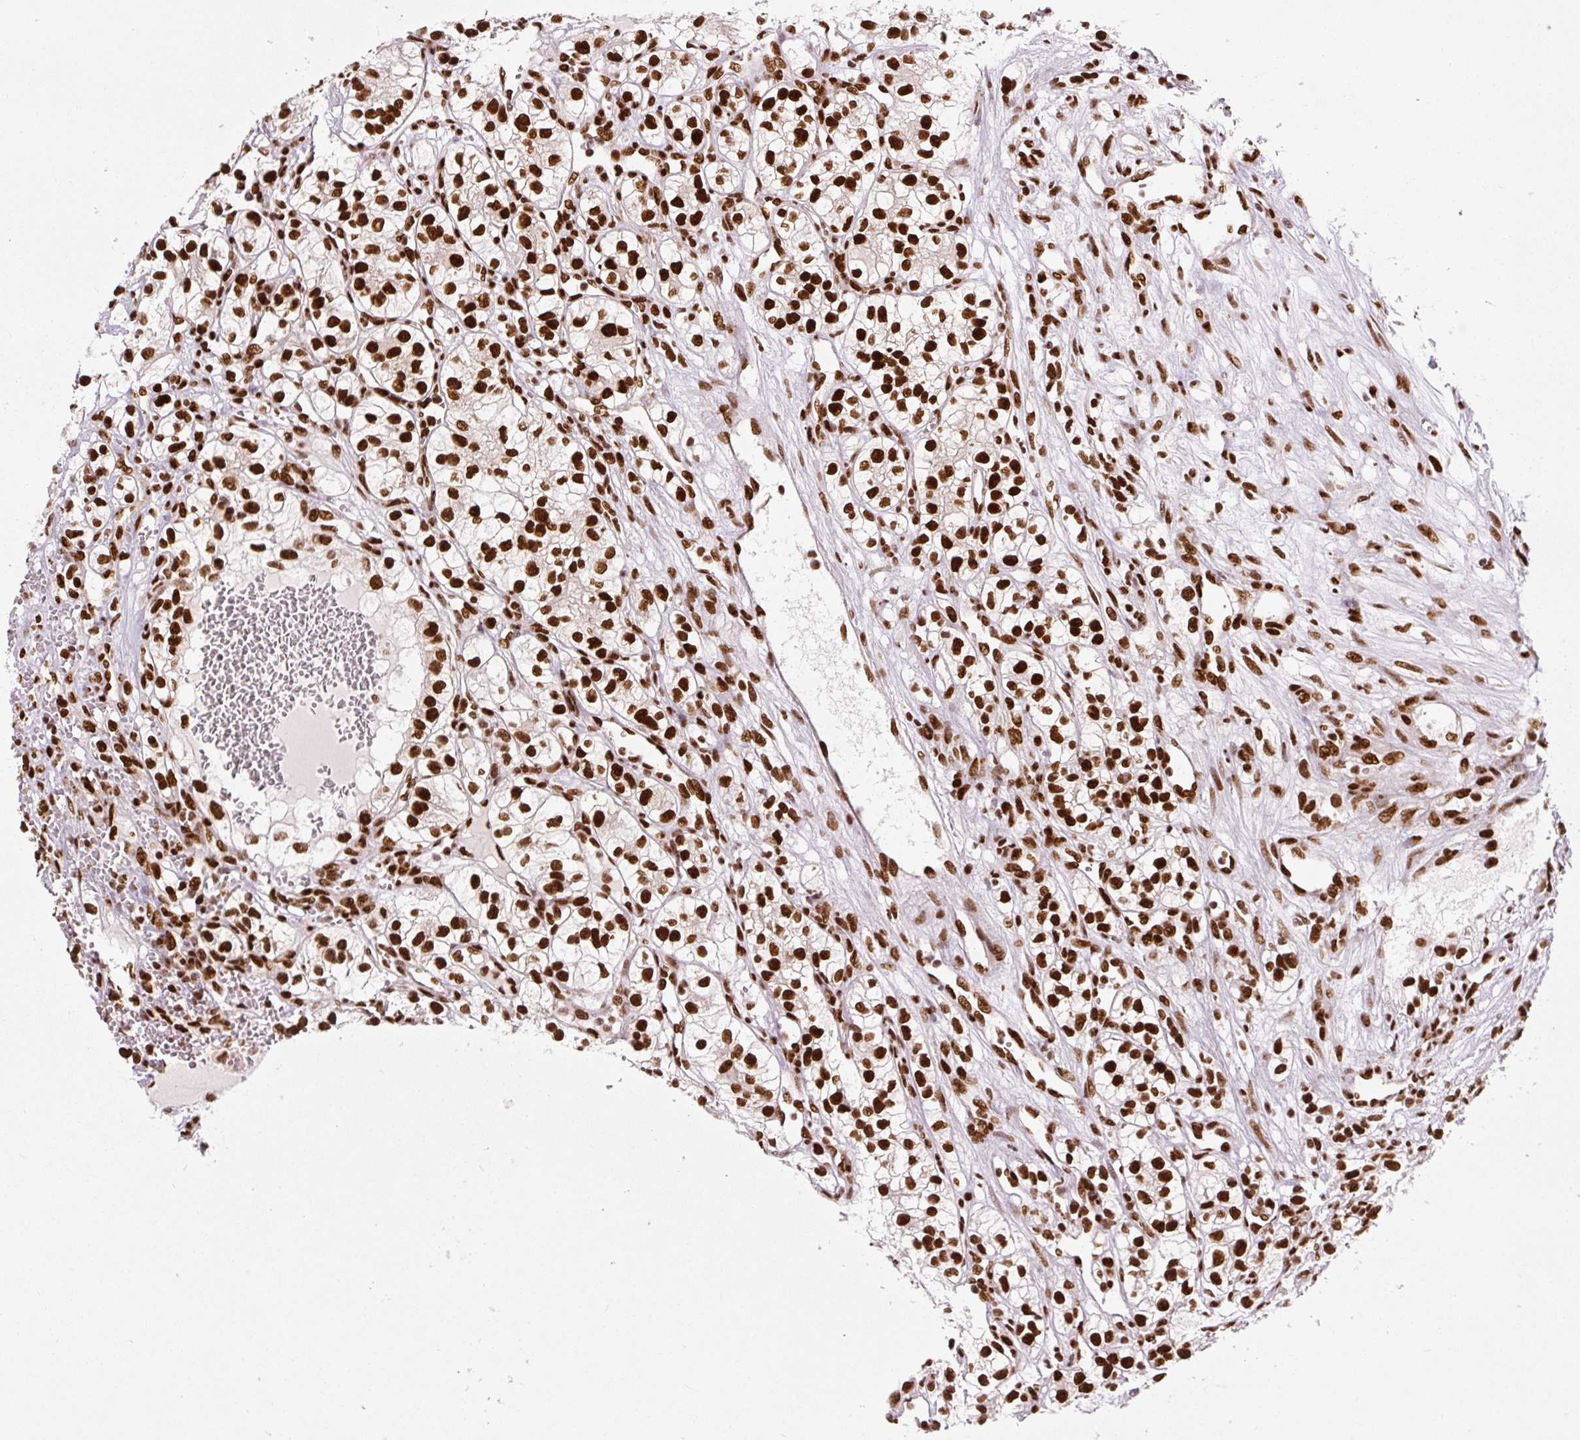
{"staining": {"intensity": "strong", "quantity": ">75%", "location": "nuclear"}, "tissue": "renal cancer", "cell_type": "Tumor cells", "image_type": "cancer", "snomed": [{"axis": "morphology", "description": "Adenocarcinoma, NOS"}, {"axis": "topography", "description": "Kidney"}], "caption": "Adenocarcinoma (renal) stained for a protein (brown) shows strong nuclear positive staining in approximately >75% of tumor cells.", "gene": "FUS", "patient": {"sex": "female", "age": 57}}